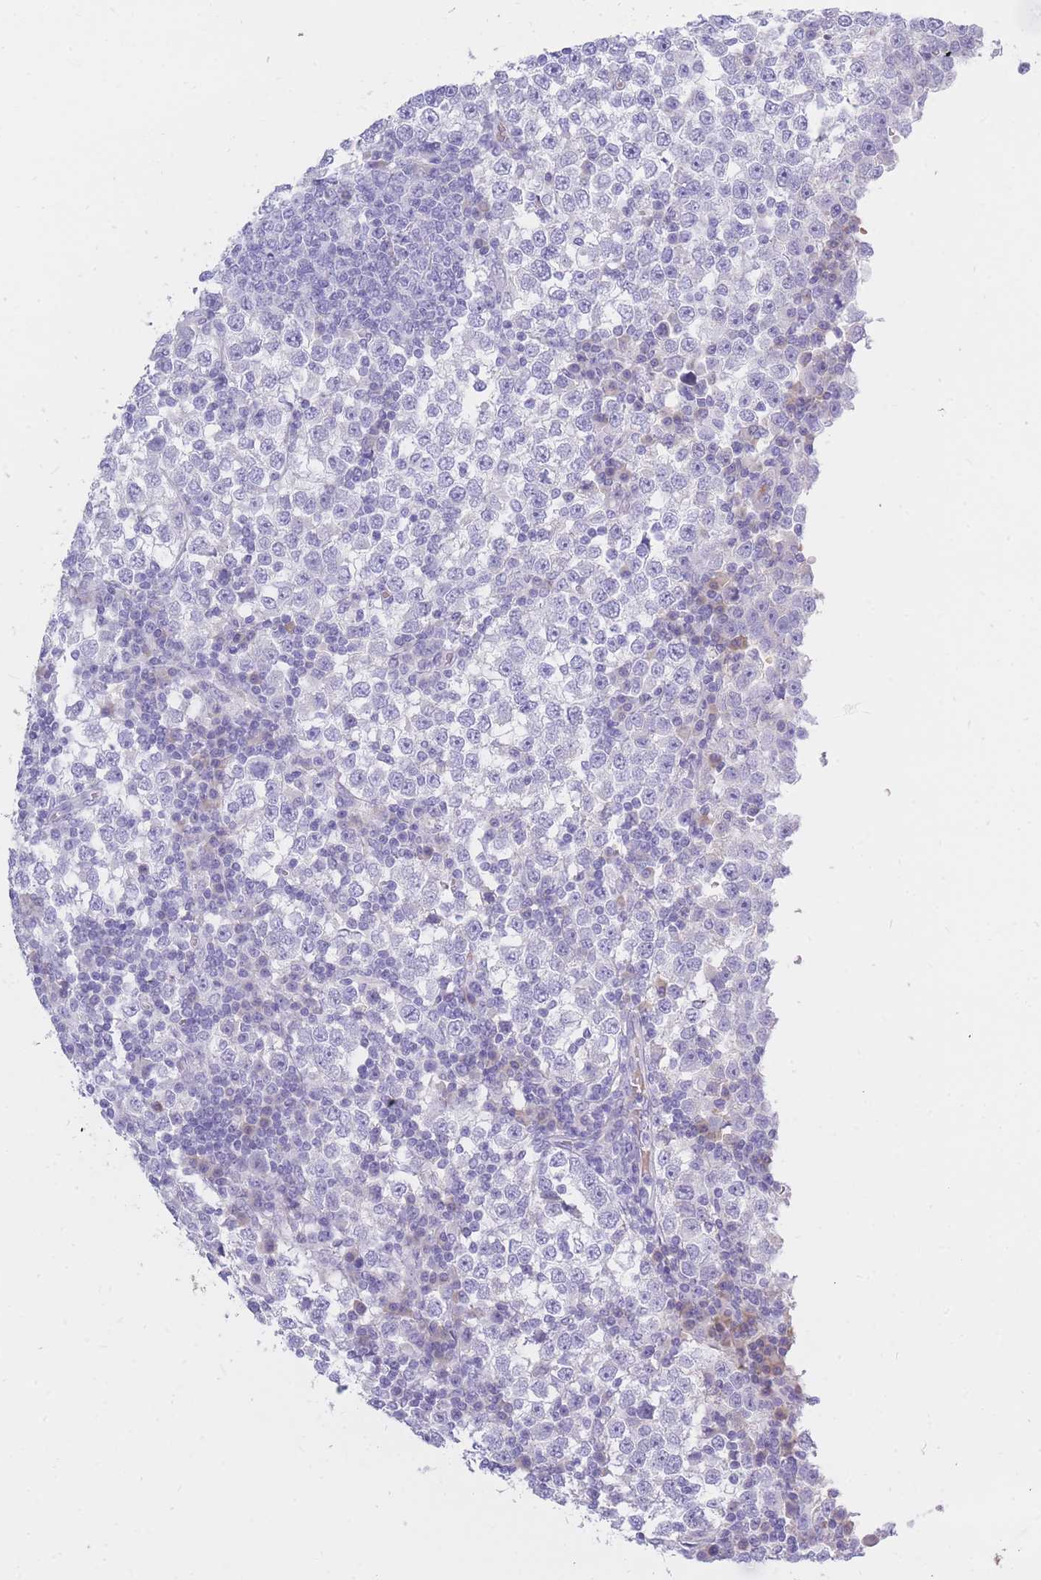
{"staining": {"intensity": "negative", "quantity": "none", "location": "none"}, "tissue": "testis cancer", "cell_type": "Tumor cells", "image_type": "cancer", "snomed": [{"axis": "morphology", "description": "Seminoma, NOS"}, {"axis": "topography", "description": "Testis"}], "caption": "An IHC photomicrograph of testis cancer (seminoma) is shown. There is no staining in tumor cells of testis cancer (seminoma). (IHC, brightfield microscopy, high magnification).", "gene": "TPSD1", "patient": {"sex": "male", "age": 65}}